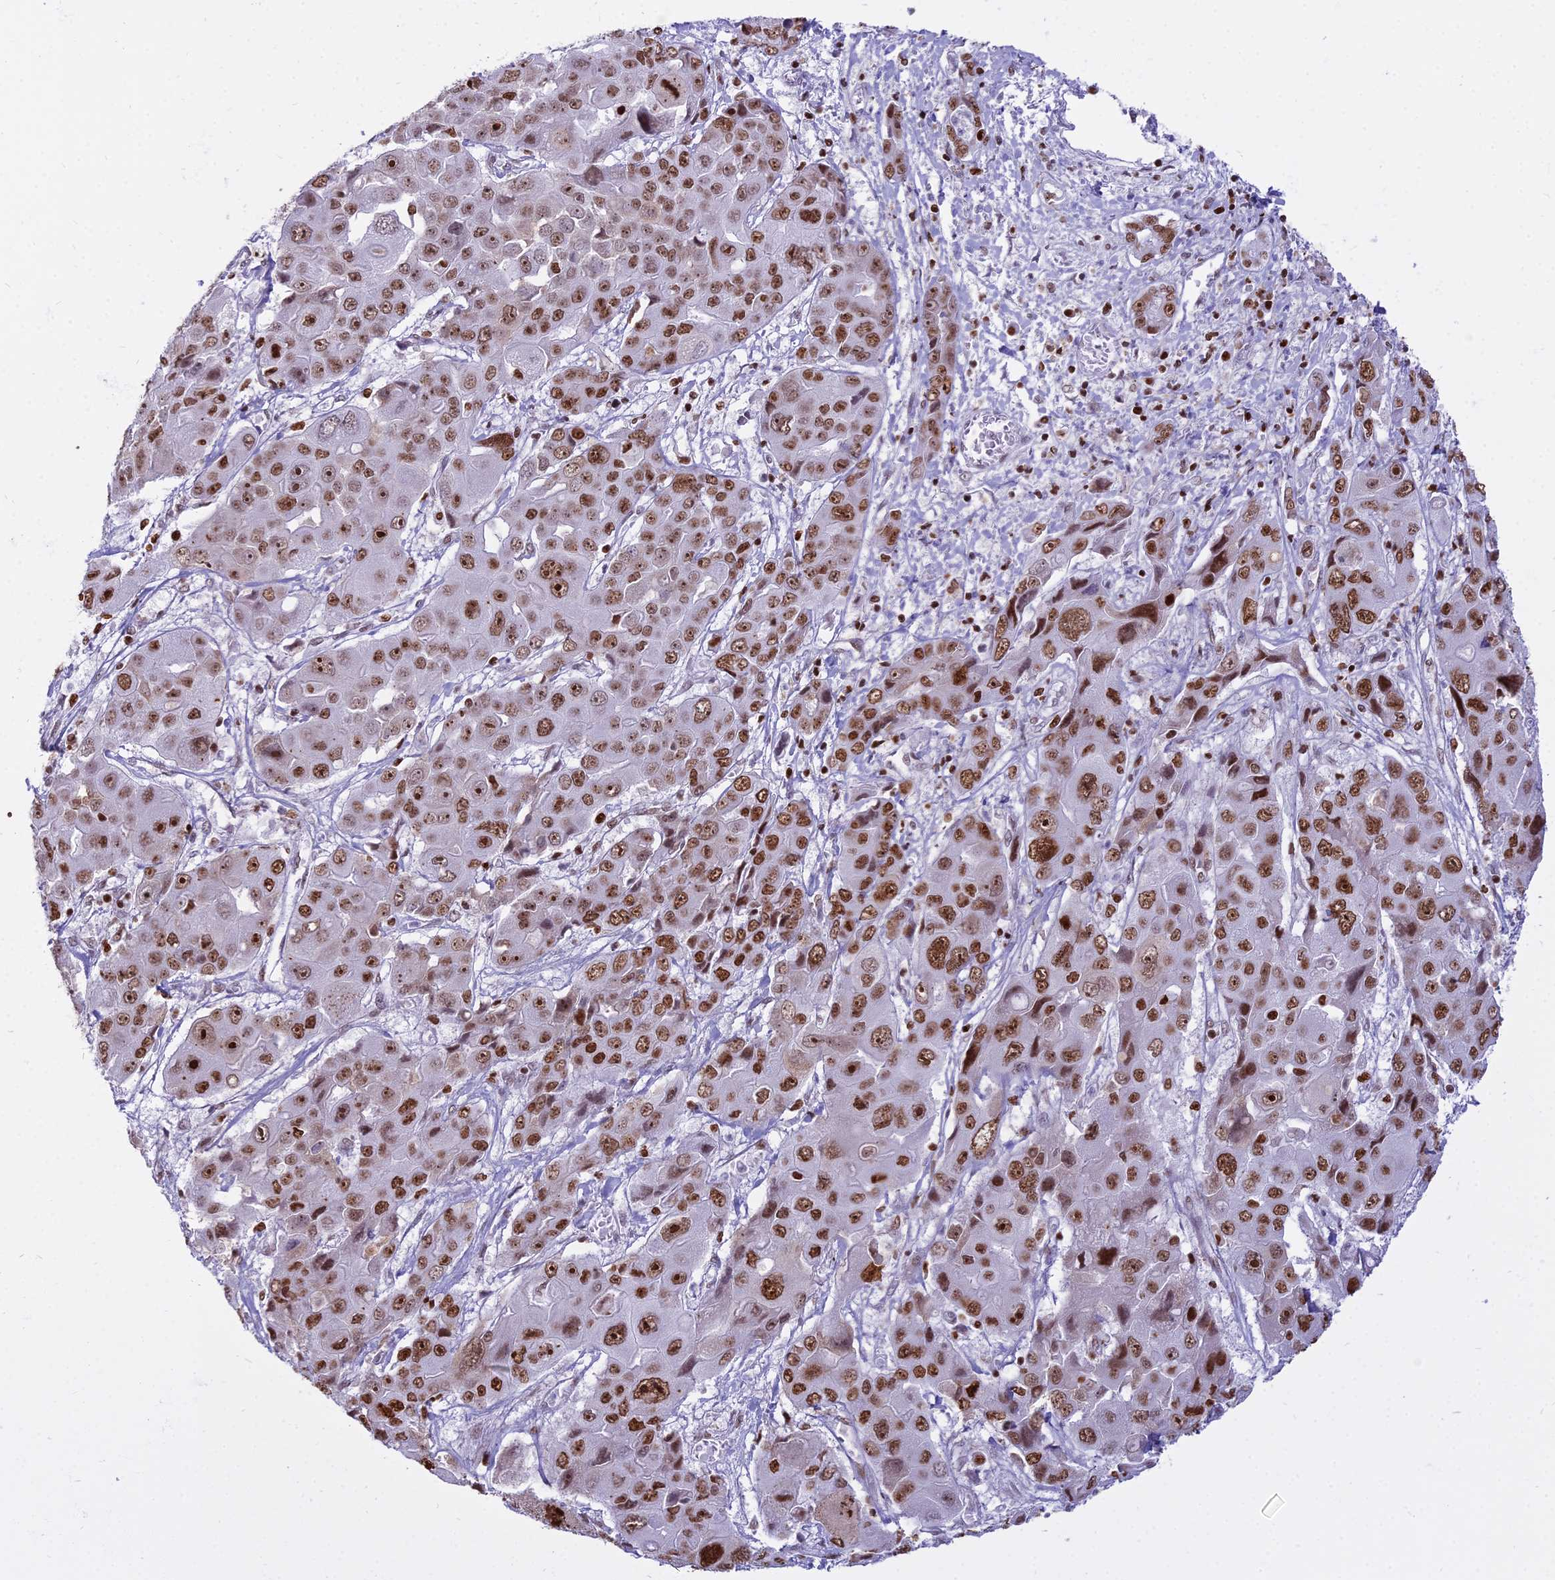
{"staining": {"intensity": "moderate", "quantity": ">75%", "location": "nuclear"}, "tissue": "liver cancer", "cell_type": "Tumor cells", "image_type": "cancer", "snomed": [{"axis": "morphology", "description": "Cholangiocarcinoma"}, {"axis": "topography", "description": "Liver"}], "caption": "A micrograph of human liver cancer (cholangiocarcinoma) stained for a protein shows moderate nuclear brown staining in tumor cells.", "gene": "PARP1", "patient": {"sex": "male", "age": 67}}